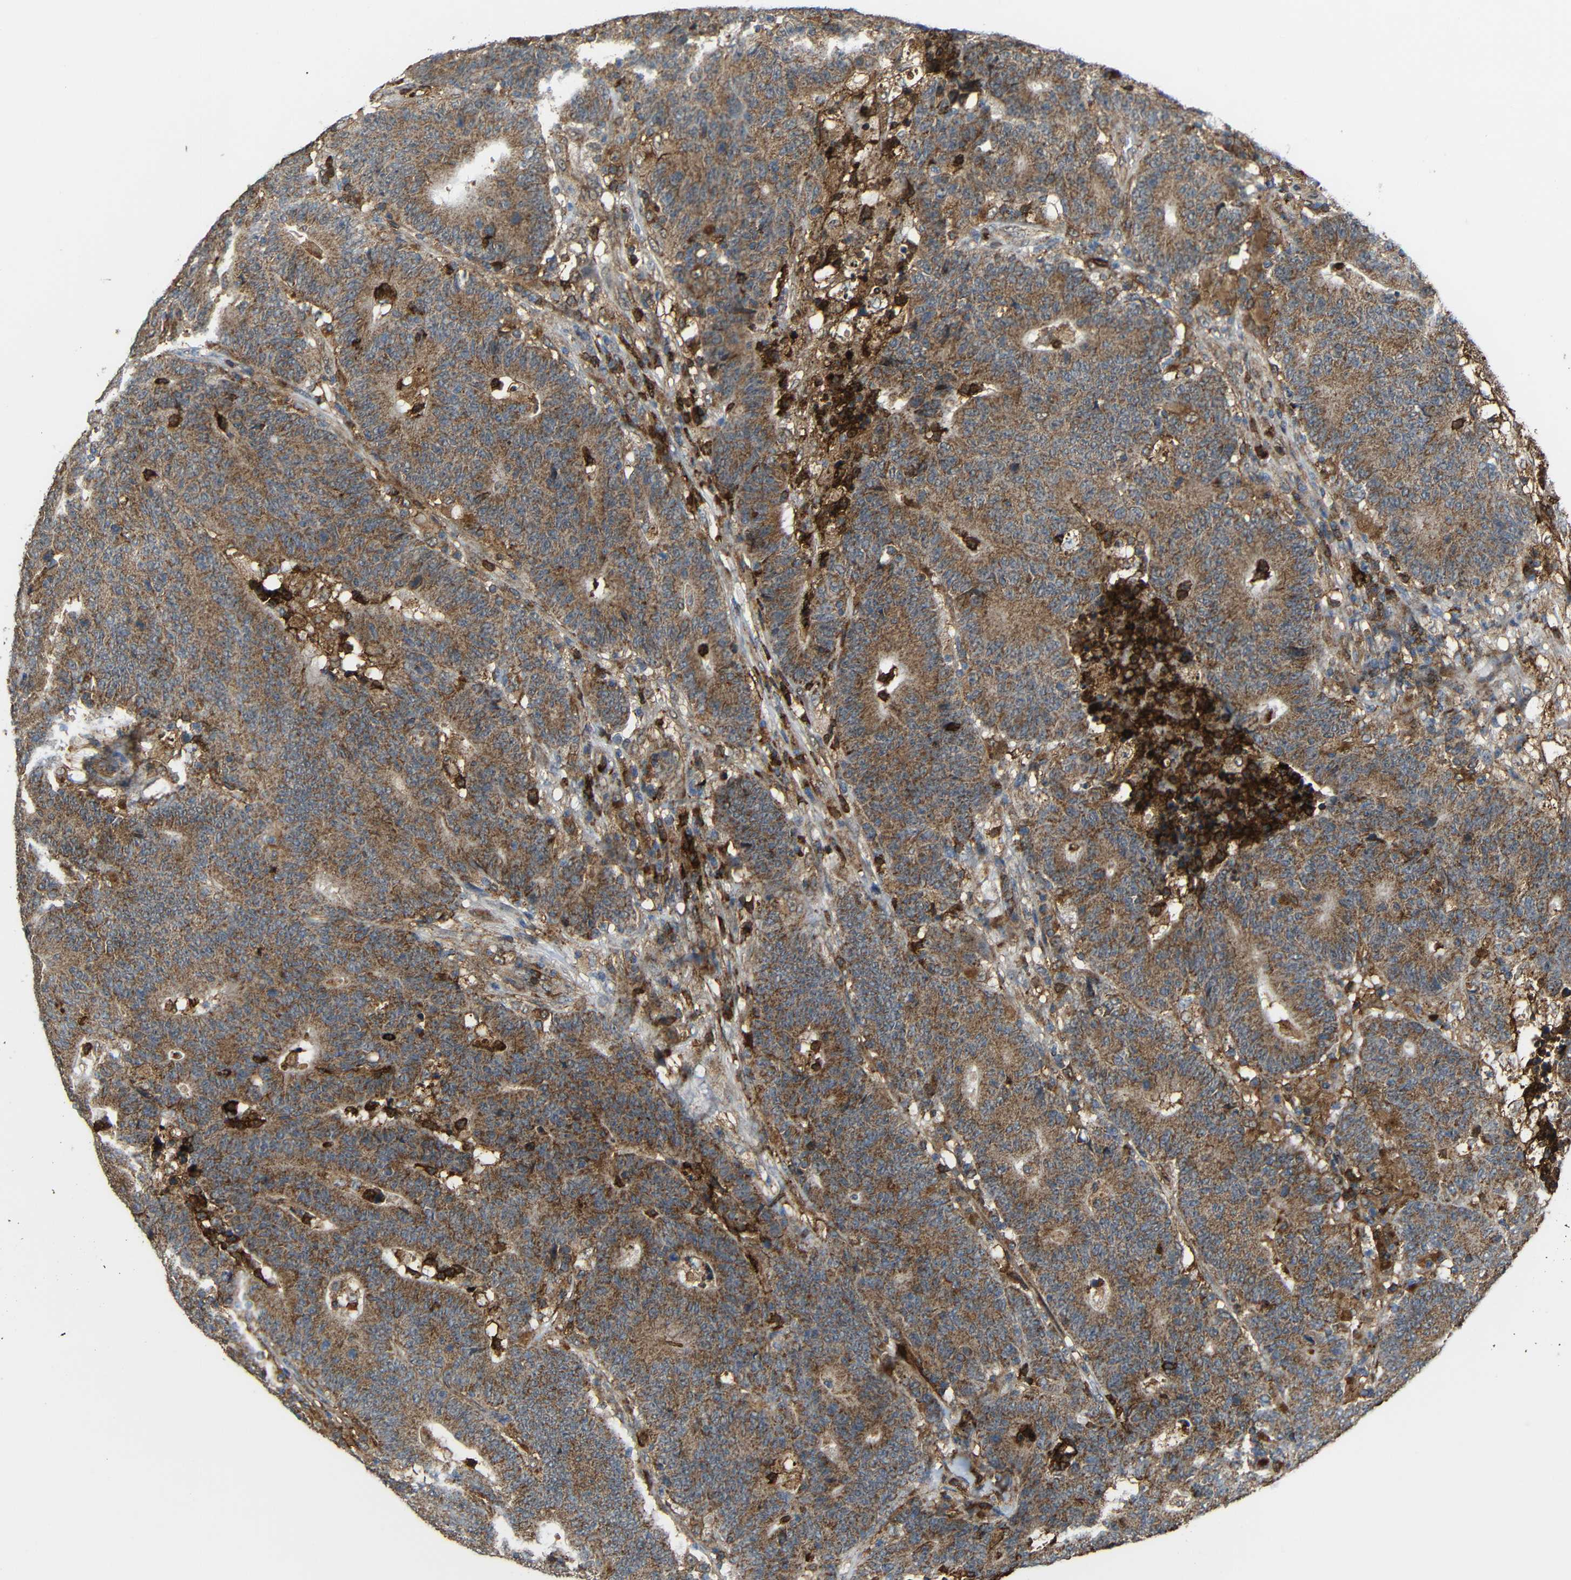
{"staining": {"intensity": "moderate", "quantity": ">75%", "location": "cytoplasmic/membranous"}, "tissue": "colorectal cancer", "cell_type": "Tumor cells", "image_type": "cancer", "snomed": [{"axis": "morphology", "description": "Normal tissue, NOS"}, {"axis": "morphology", "description": "Adenocarcinoma, NOS"}, {"axis": "topography", "description": "Colon"}], "caption": "Tumor cells display medium levels of moderate cytoplasmic/membranous positivity in approximately >75% of cells in colorectal adenocarcinoma.", "gene": "C1GALT1", "patient": {"sex": "female", "age": 75}}